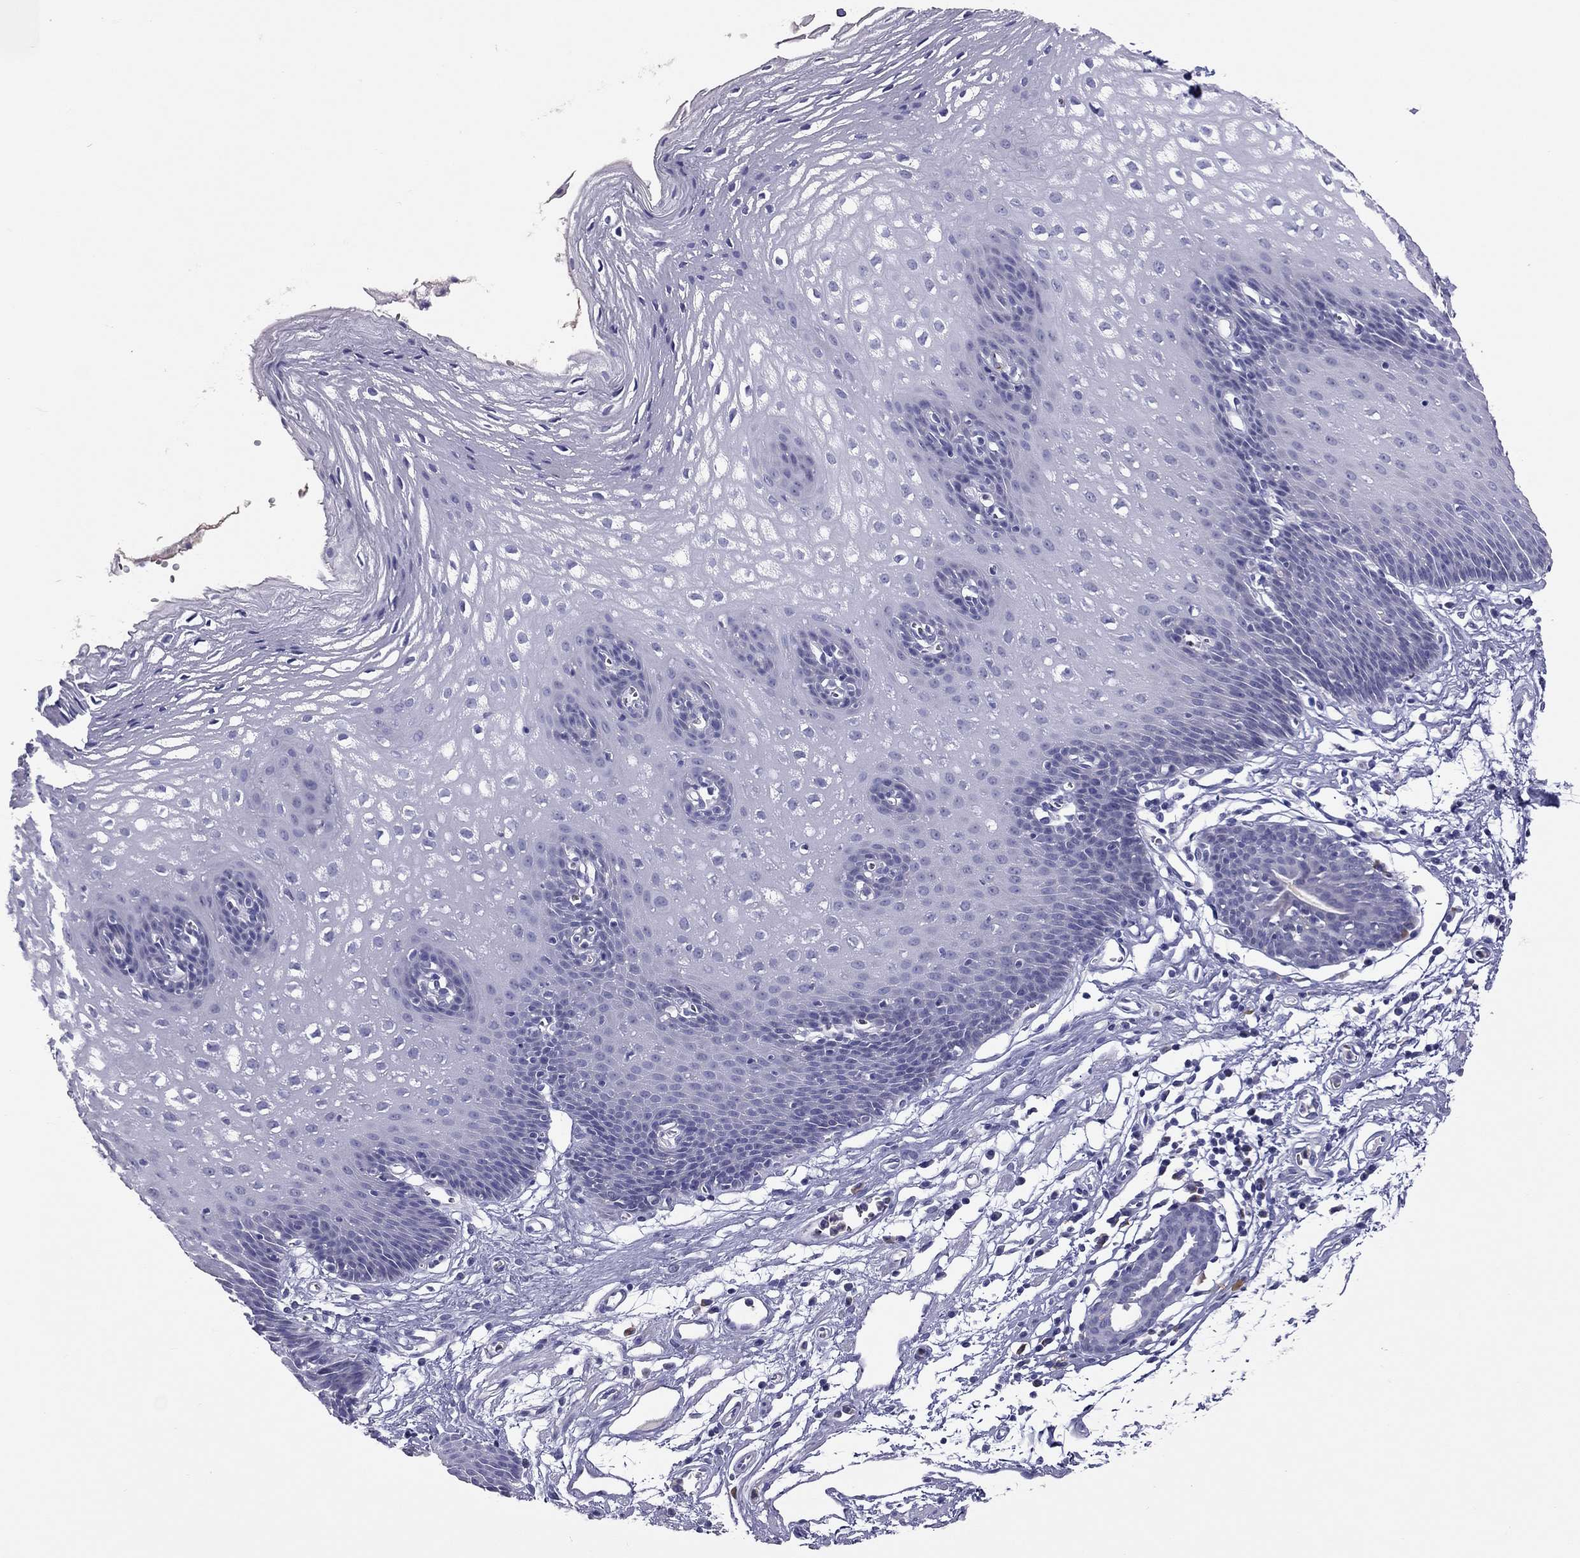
{"staining": {"intensity": "negative", "quantity": "none", "location": "none"}, "tissue": "esophagus", "cell_type": "Squamous epithelial cells", "image_type": "normal", "snomed": [{"axis": "morphology", "description": "Normal tissue, NOS"}, {"axis": "topography", "description": "Esophagus"}], "caption": "High magnification brightfield microscopy of benign esophagus stained with DAB (3,3'-diaminobenzidine) (brown) and counterstained with hematoxylin (blue): squamous epithelial cells show no significant positivity. (Brightfield microscopy of DAB (3,3'-diaminobenzidine) IHC at high magnification).", "gene": "FRMD1", "patient": {"sex": "male", "age": 72}}